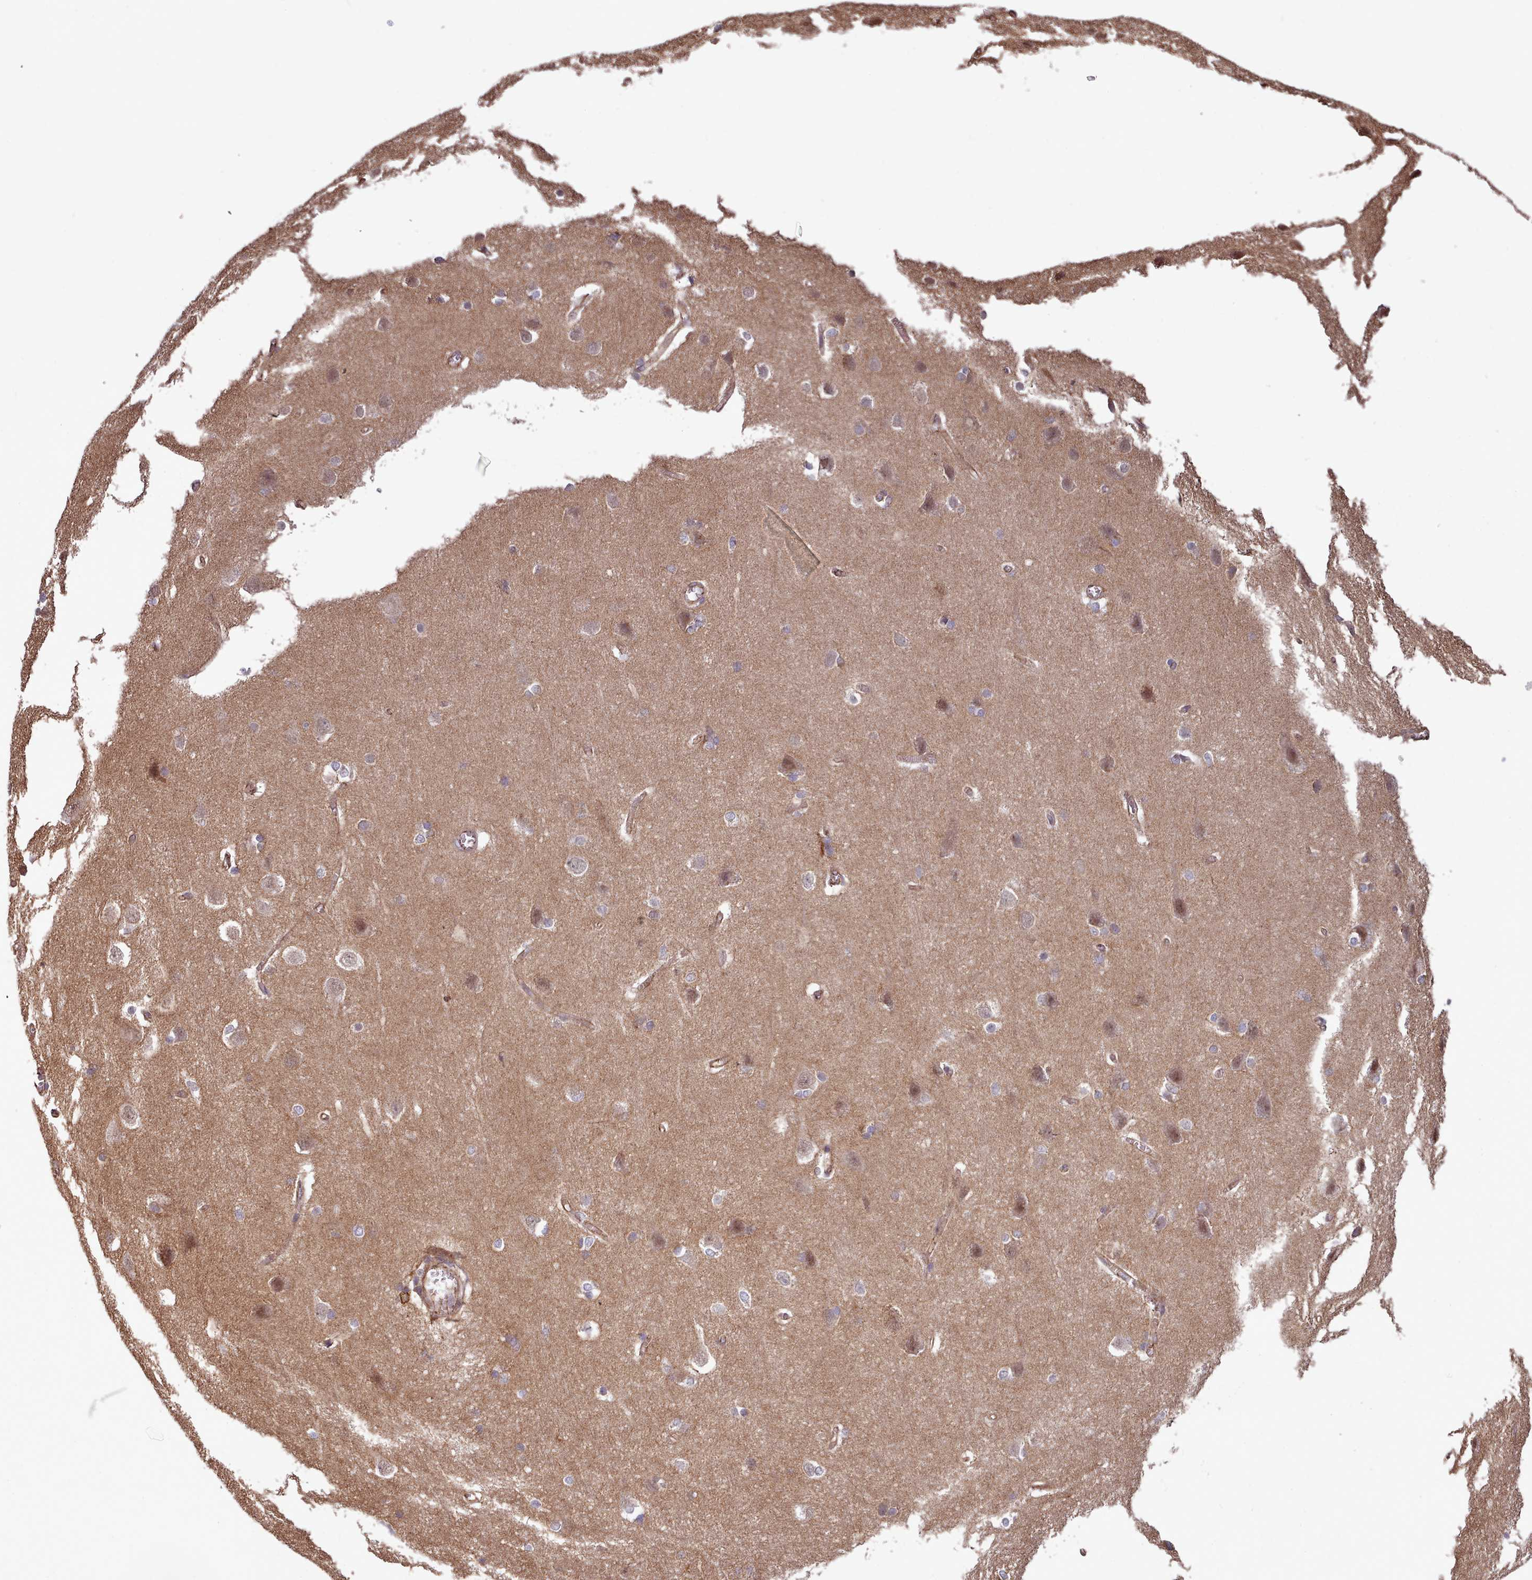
{"staining": {"intensity": "moderate", "quantity": ">75%", "location": "cytoplasmic/membranous"}, "tissue": "cerebral cortex", "cell_type": "Endothelial cells", "image_type": "normal", "snomed": [{"axis": "morphology", "description": "Normal tissue, NOS"}, {"axis": "topography", "description": "Cerebral cortex"}], "caption": "Endothelial cells display medium levels of moderate cytoplasmic/membranous expression in approximately >75% of cells in normal human cerebral cortex.", "gene": "MRPL46", "patient": {"sex": "male", "age": 37}}